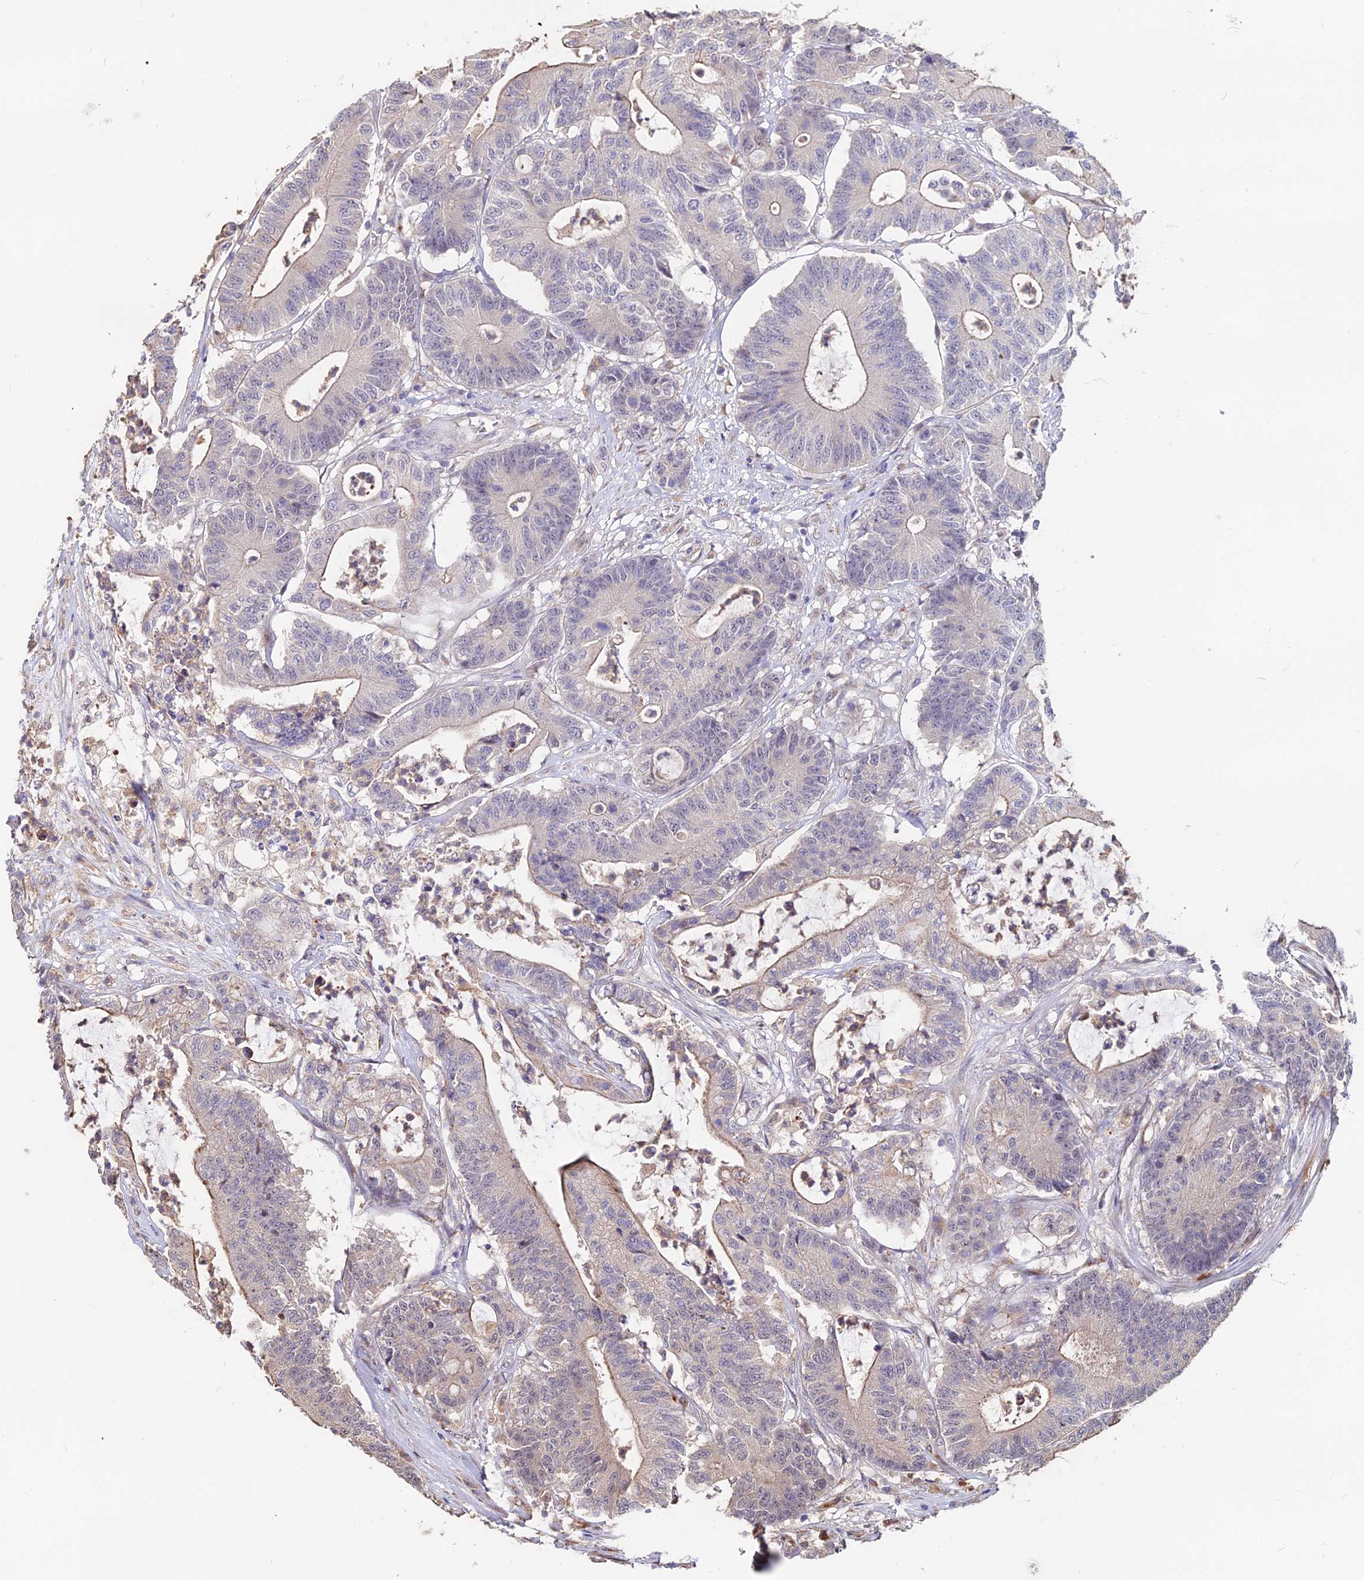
{"staining": {"intensity": "weak", "quantity": "25%-75%", "location": "cytoplasmic/membranous"}, "tissue": "colorectal cancer", "cell_type": "Tumor cells", "image_type": "cancer", "snomed": [{"axis": "morphology", "description": "Adenocarcinoma, NOS"}, {"axis": "topography", "description": "Colon"}], "caption": "A histopathology image of colorectal cancer (adenocarcinoma) stained for a protein reveals weak cytoplasmic/membranous brown staining in tumor cells.", "gene": "ACTR5", "patient": {"sex": "female", "age": 84}}